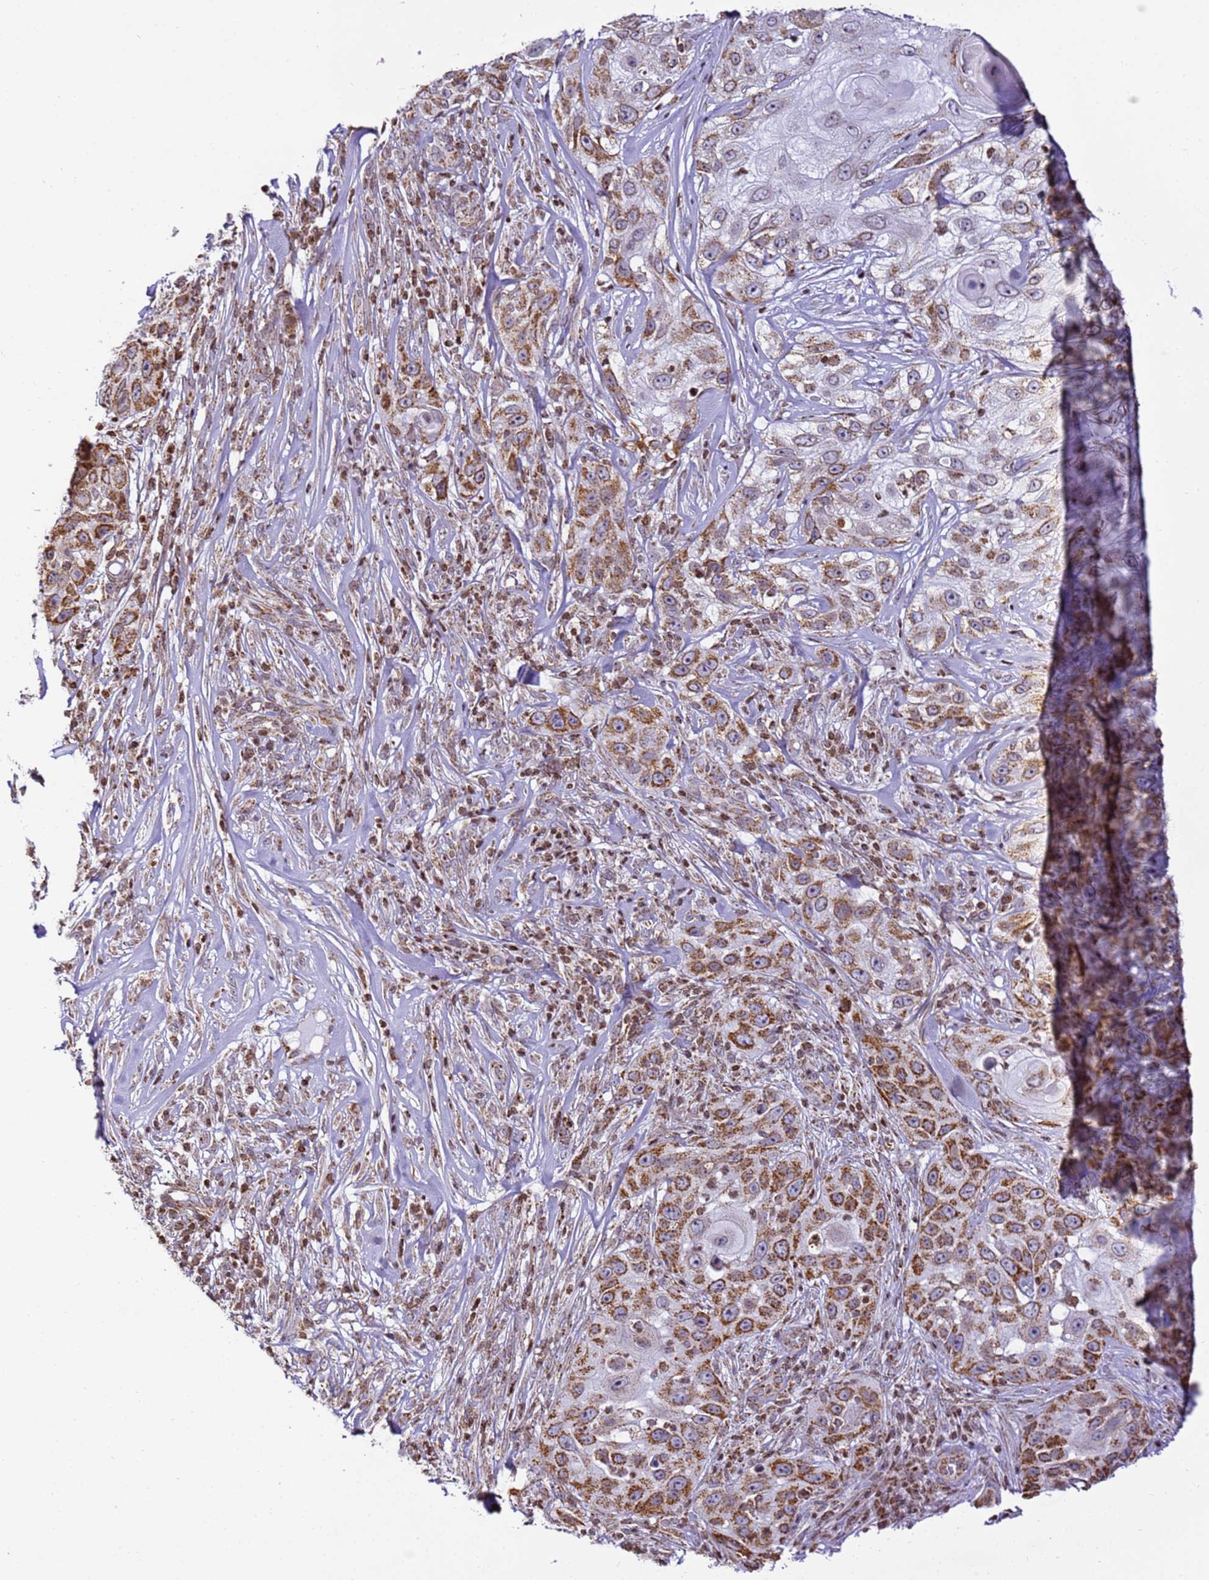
{"staining": {"intensity": "strong", "quantity": ">75%", "location": "cytoplasmic/membranous"}, "tissue": "skin cancer", "cell_type": "Tumor cells", "image_type": "cancer", "snomed": [{"axis": "morphology", "description": "Squamous cell carcinoma, NOS"}, {"axis": "topography", "description": "Skin"}], "caption": "Human skin squamous cell carcinoma stained for a protein (brown) reveals strong cytoplasmic/membranous positive staining in approximately >75% of tumor cells.", "gene": "HSPE1", "patient": {"sex": "female", "age": 44}}